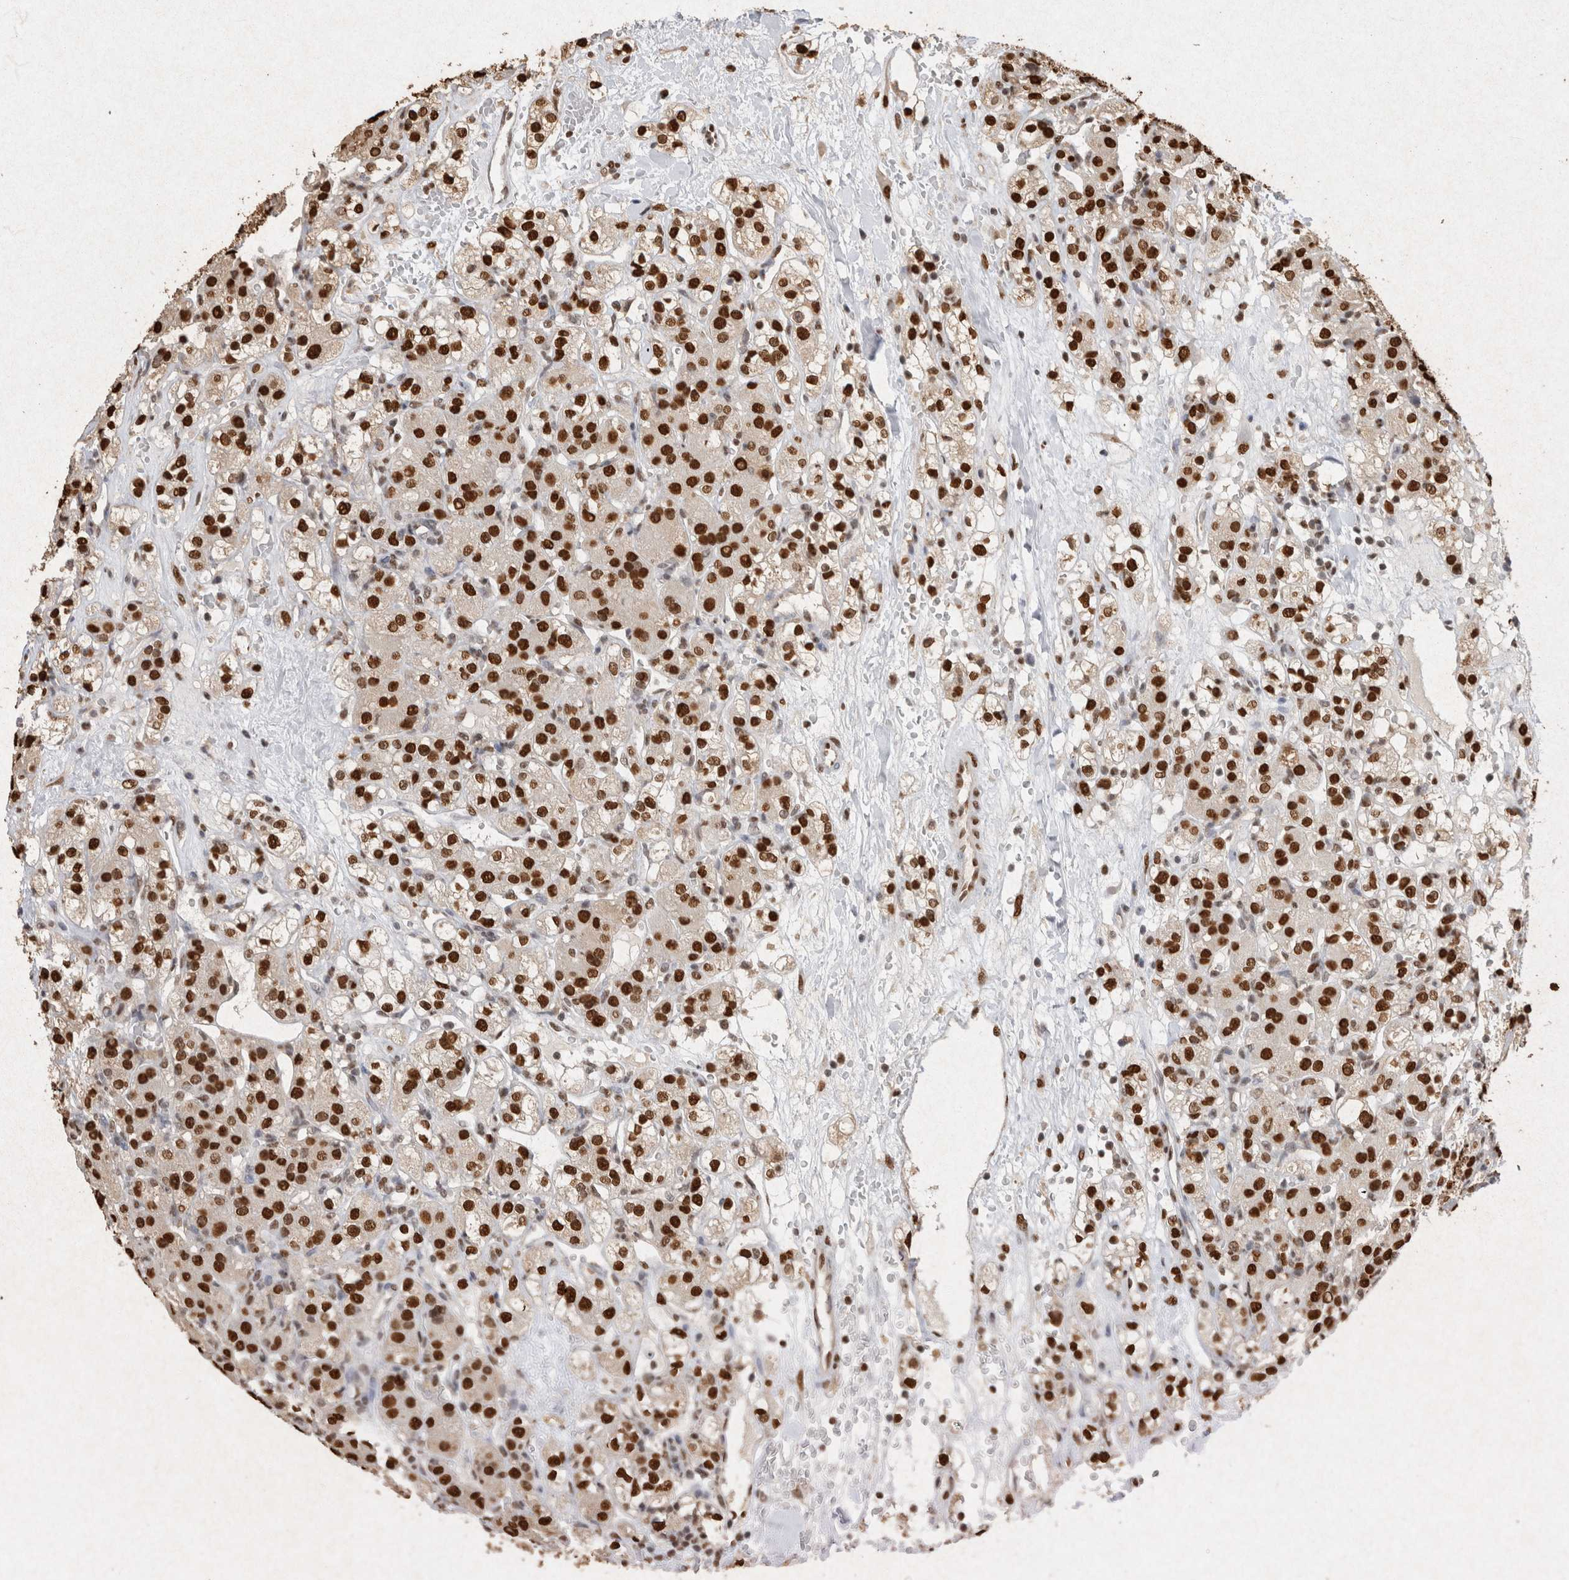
{"staining": {"intensity": "strong", "quantity": ">75%", "location": "nuclear"}, "tissue": "renal cancer", "cell_type": "Tumor cells", "image_type": "cancer", "snomed": [{"axis": "morphology", "description": "Normal tissue, NOS"}, {"axis": "morphology", "description": "Adenocarcinoma, NOS"}, {"axis": "topography", "description": "Kidney"}], "caption": "This is a photomicrograph of immunohistochemistry staining of renal cancer, which shows strong positivity in the nuclear of tumor cells.", "gene": "HDGF", "patient": {"sex": "male", "age": 61}}